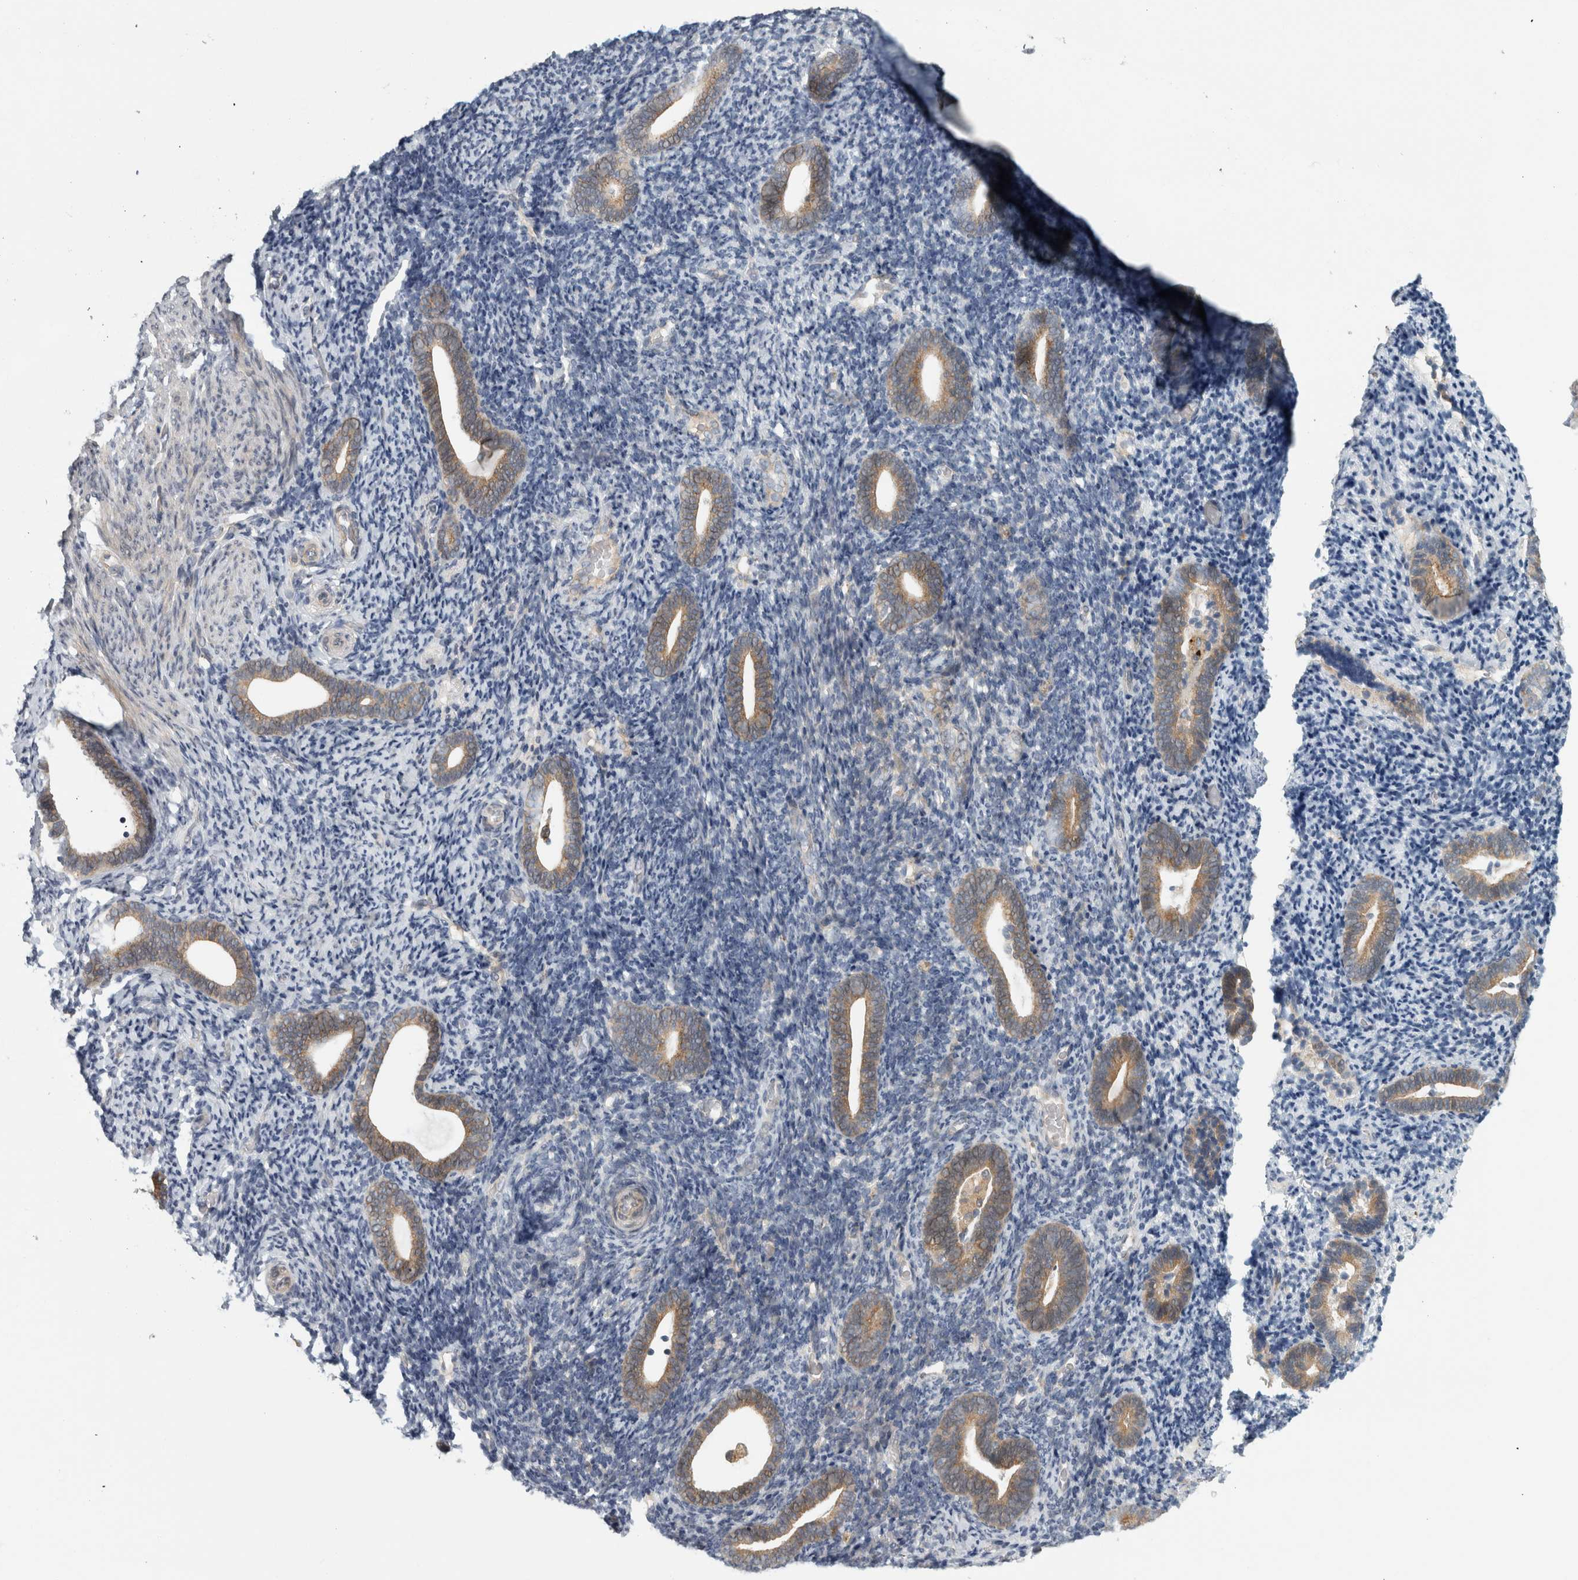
{"staining": {"intensity": "negative", "quantity": "none", "location": "none"}, "tissue": "endometrium", "cell_type": "Cells in endometrial stroma", "image_type": "normal", "snomed": [{"axis": "morphology", "description": "Normal tissue, NOS"}, {"axis": "topography", "description": "Endometrium"}], "caption": "DAB immunohistochemical staining of unremarkable endometrium exhibits no significant staining in cells in endometrial stroma.", "gene": "ZNF804B", "patient": {"sex": "female", "age": 51}}